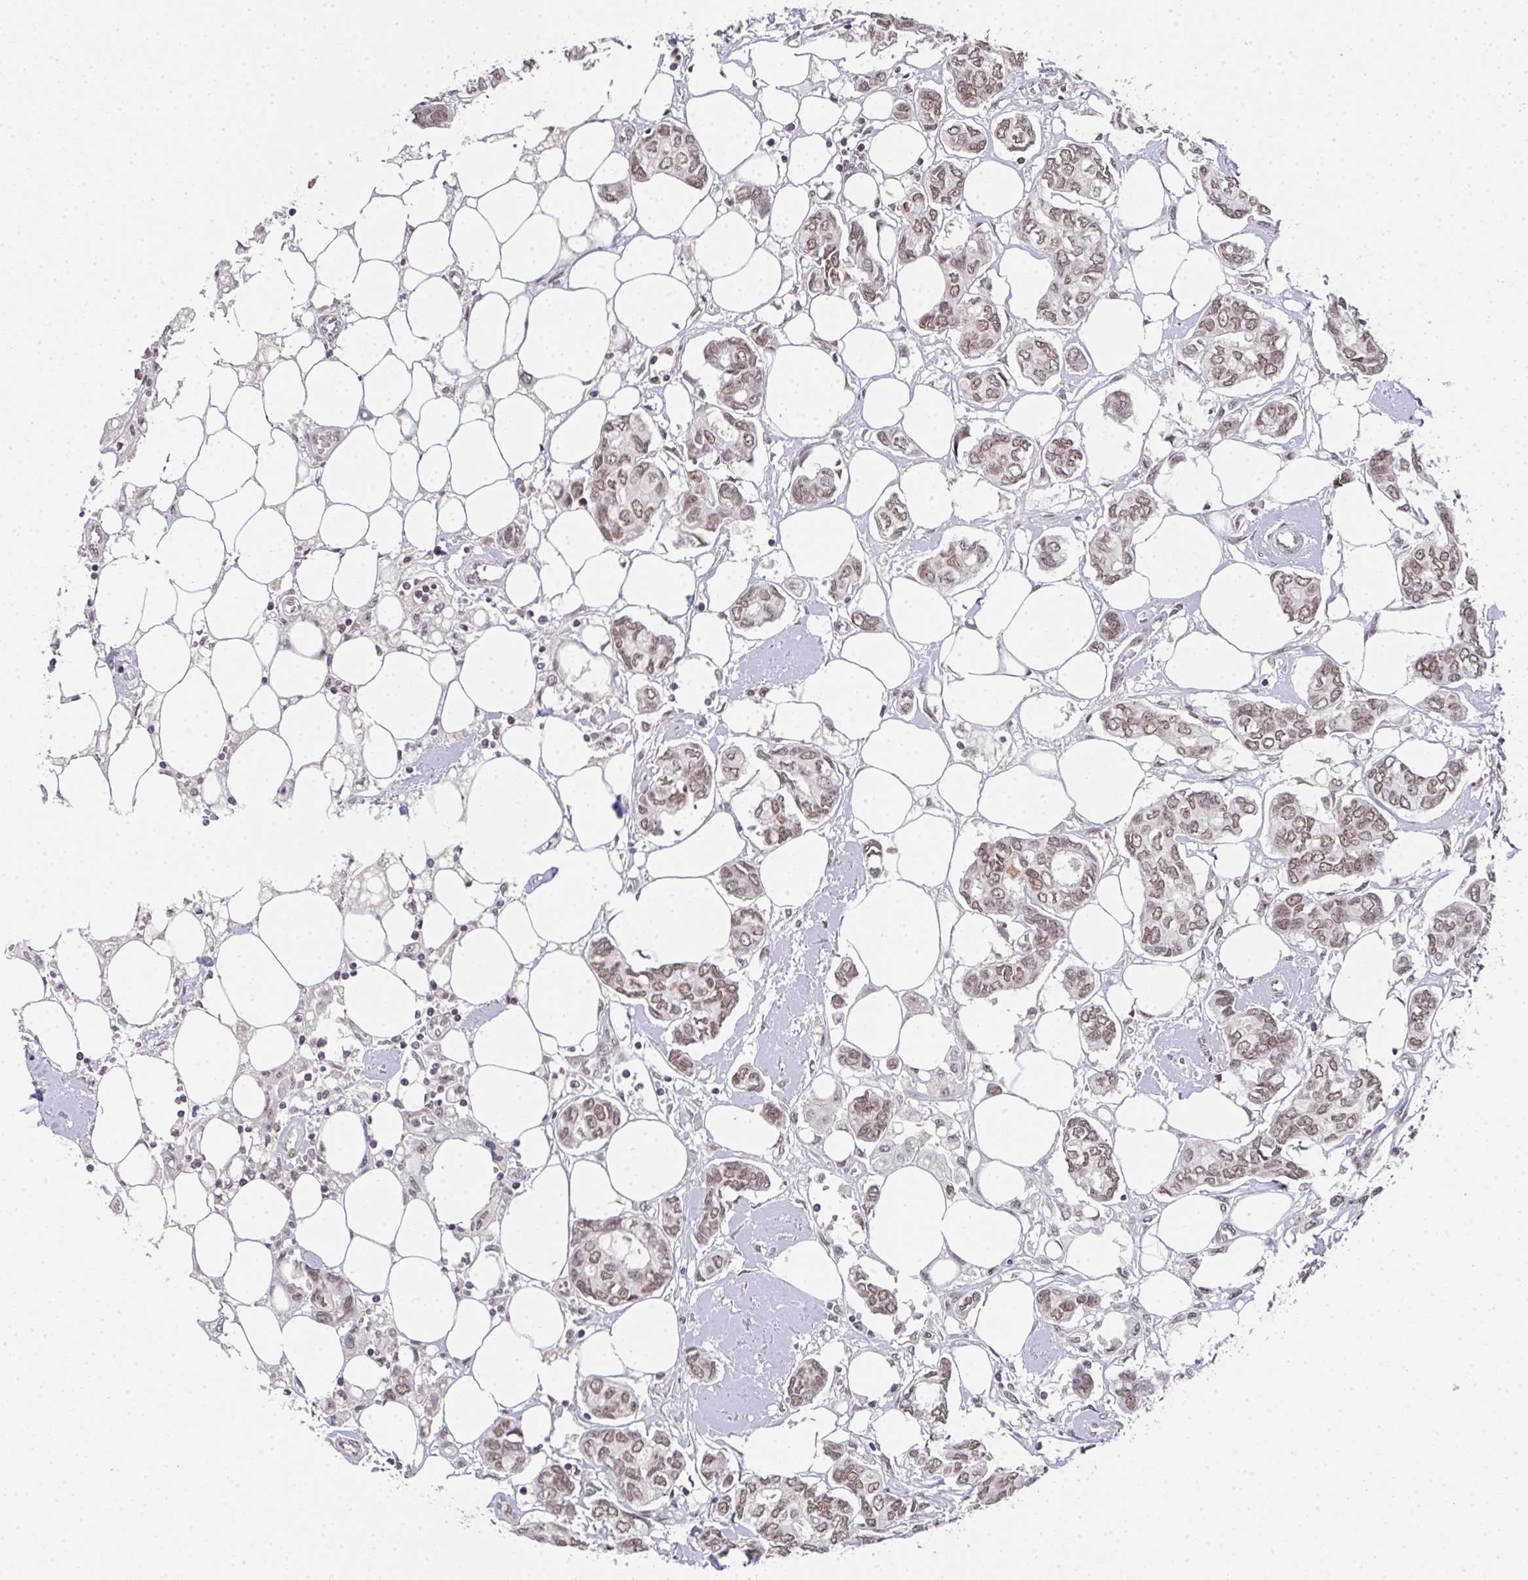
{"staining": {"intensity": "moderate", "quantity": ">75%", "location": "nuclear"}, "tissue": "breast cancer", "cell_type": "Tumor cells", "image_type": "cancer", "snomed": [{"axis": "morphology", "description": "Duct carcinoma"}, {"axis": "topography", "description": "Breast"}], "caption": "Breast infiltrating ductal carcinoma tissue displays moderate nuclear expression in about >75% of tumor cells, visualized by immunohistochemistry.", "gene": "DKC1", "patient": {"sex": "female", "age": 73}}